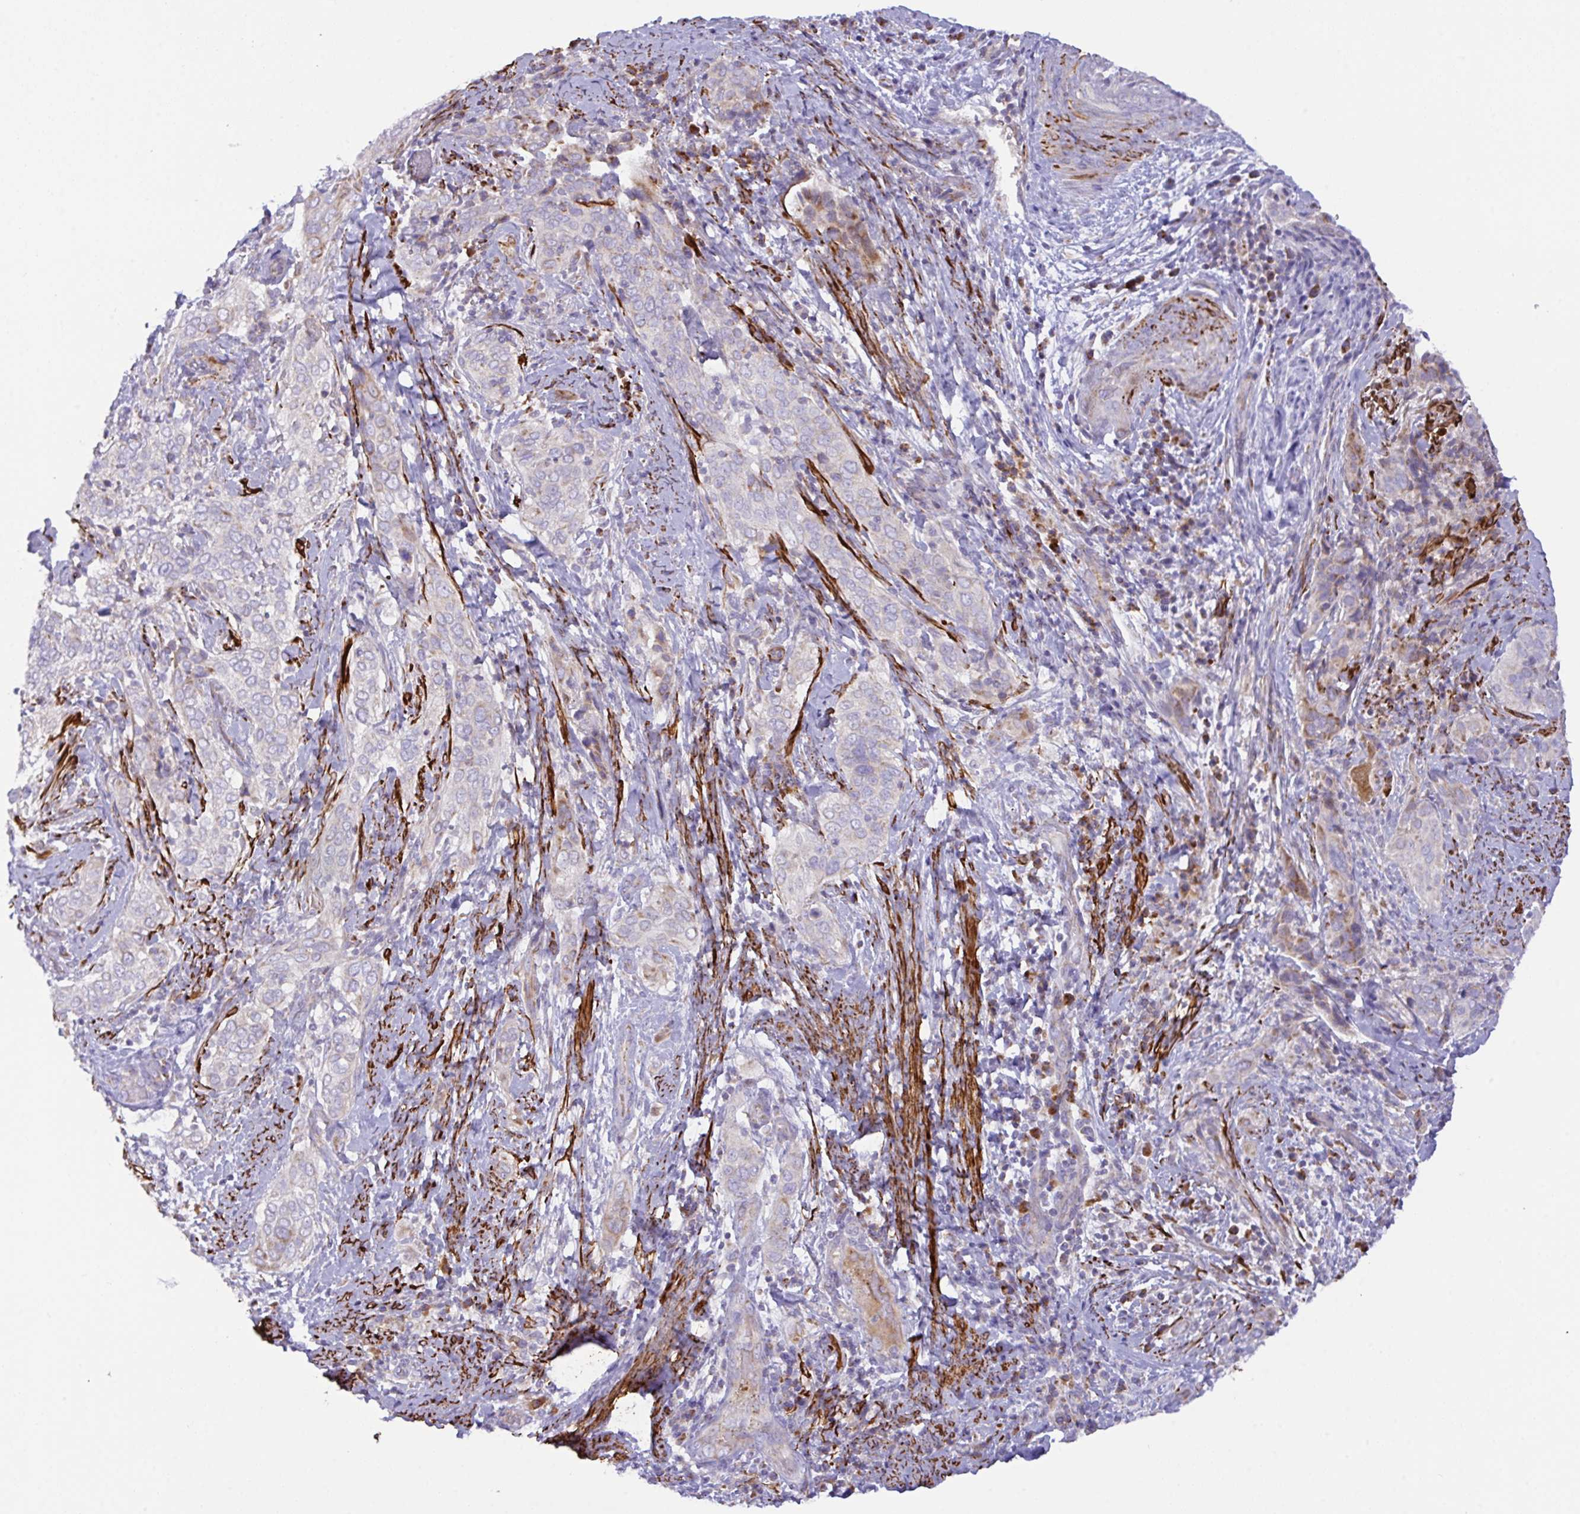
{"staining": {"intensity": "weak", "quantity": "25%-75%", "location": "cytoplasmic/membranous"}, "tissue": "cervical cancer", "cell_type": "Tumor cells", "image_type": "cancer", "snomed": [{"axis": "morphology", "description": "Squamous cell carcinoma, NOS"}, {"axis": "topography", "description": "Cervix"}], "caption": "The histopathology image displays immunohistochemical staining of cervical squamous cell carcinoma. There is weak cytoplasmic/membranous staining is seen in approximately 25%-75% of tumor cells.", "gene": "CHDH", "patient": {"sex": "female", "age": 38}}